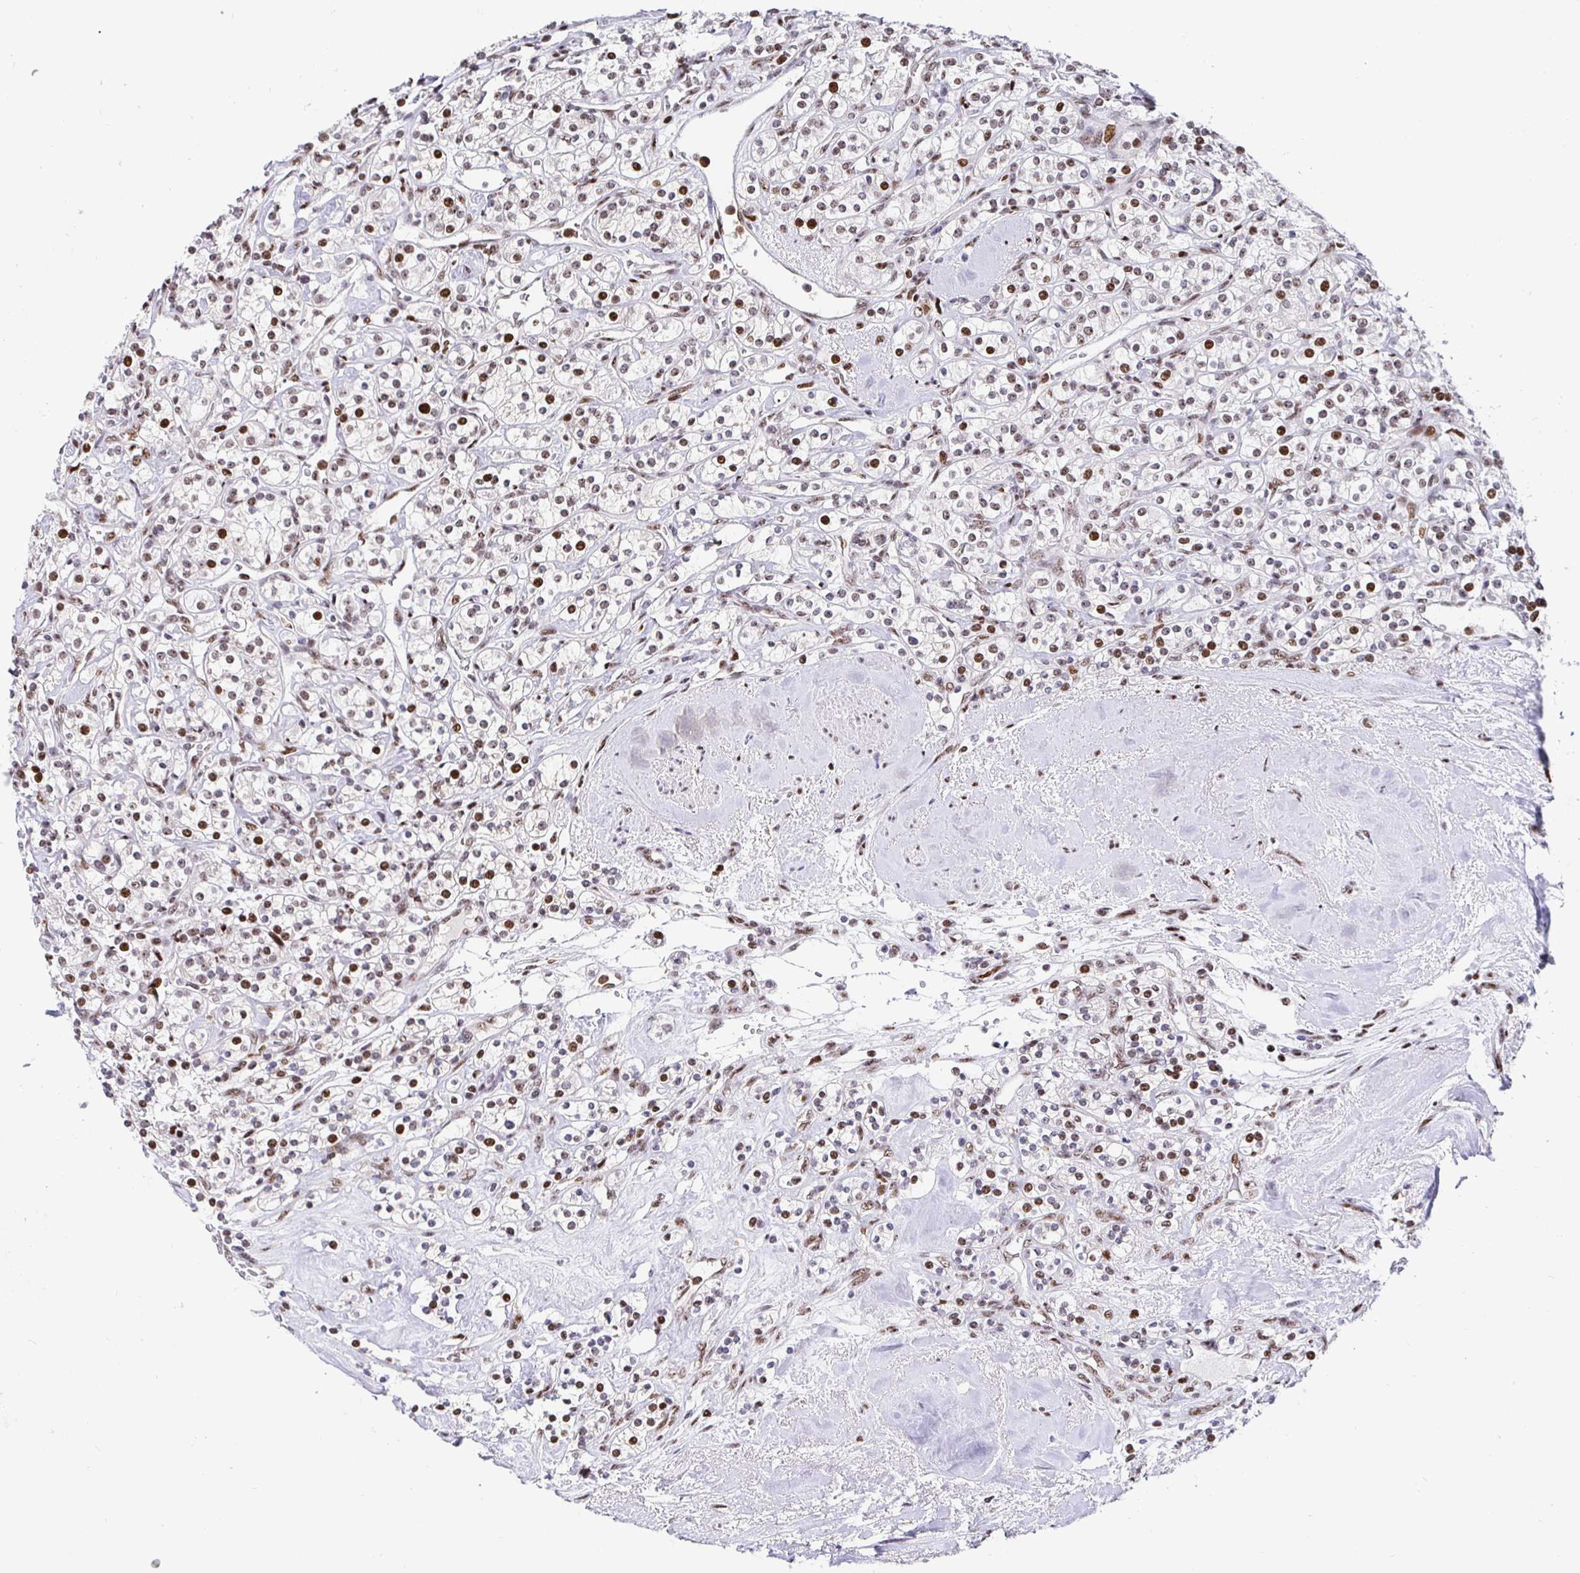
{"staining": {"intensity": "weak", "quantity": "25%-75%", "location": "nuclear"}, "tissue": "renal cancer", "cell_type": "Tumor cells", "image_type": "cancer", "snomed": [{"axis": "morphology", "description": "Adenocarcinoma, NOS"}, {"axis": "topography", "description": "Kidney"}], "caption": "A histopathology image of human adenocarcinoma (renal) stained for a protein displays weak nuclear brown staining in tumor cells.", "gene": "SETD5", "patient": {"sex": "male", "age": 77}}